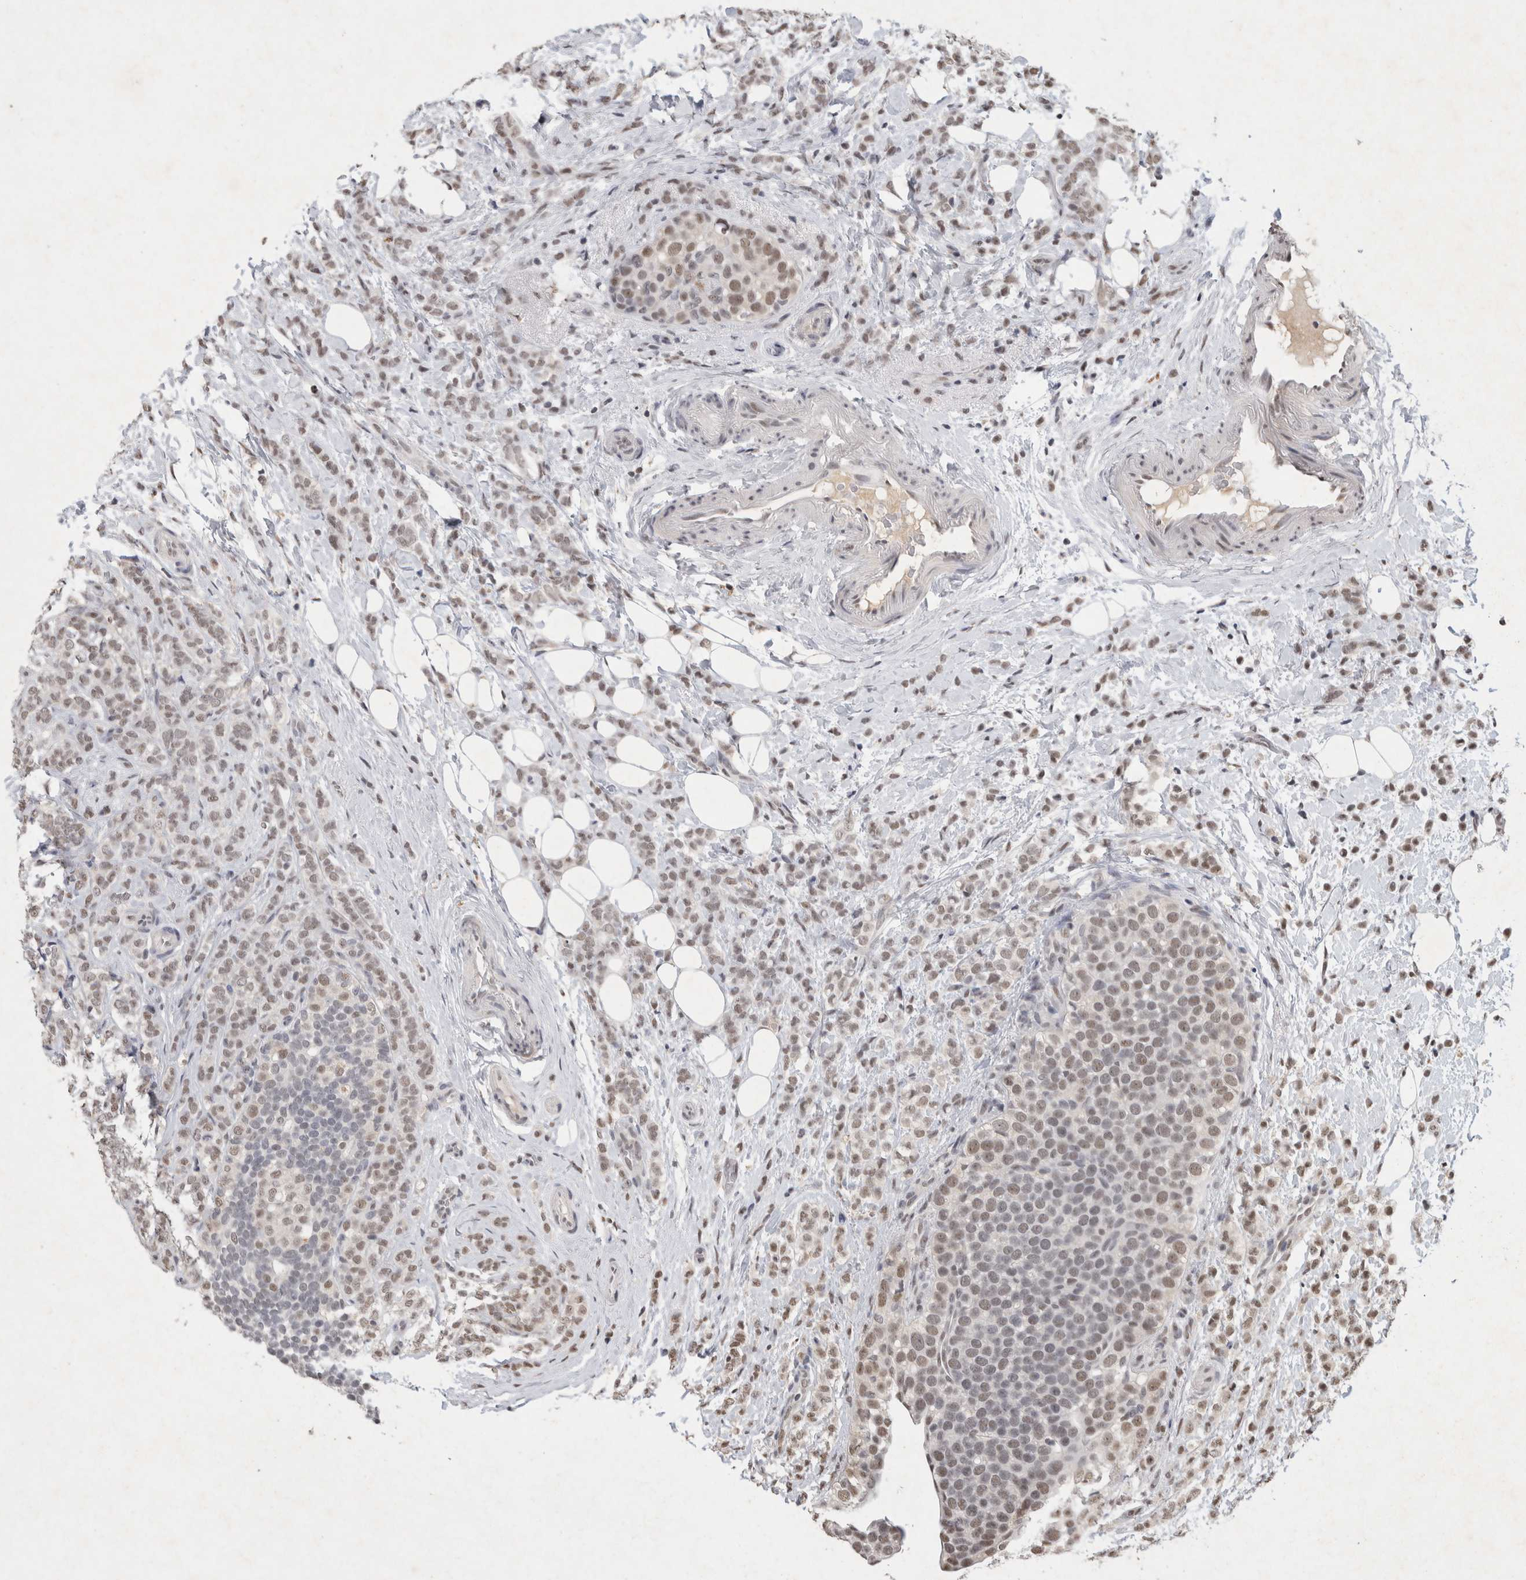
{"staining": {"intensity": "weak", "quantity": ">75%", "location": "nuclear"}, "tissue": "breast cancer", "cell_type": "Tumor cells", "image_type": "cancer", "snomed": [{"axis": "morphology", "description": "Lobular carcinoma"}, {"axis": "topography", "description": "Breast"}], "caption": "Protein expression analysis of human breast lobular carcinoma reveals weak nuclear expression in about >75% of tumor cells. Nuclei are stained in blue.", "gene": "XRCC5", "patient": {"sex": "female", "age": 50}}